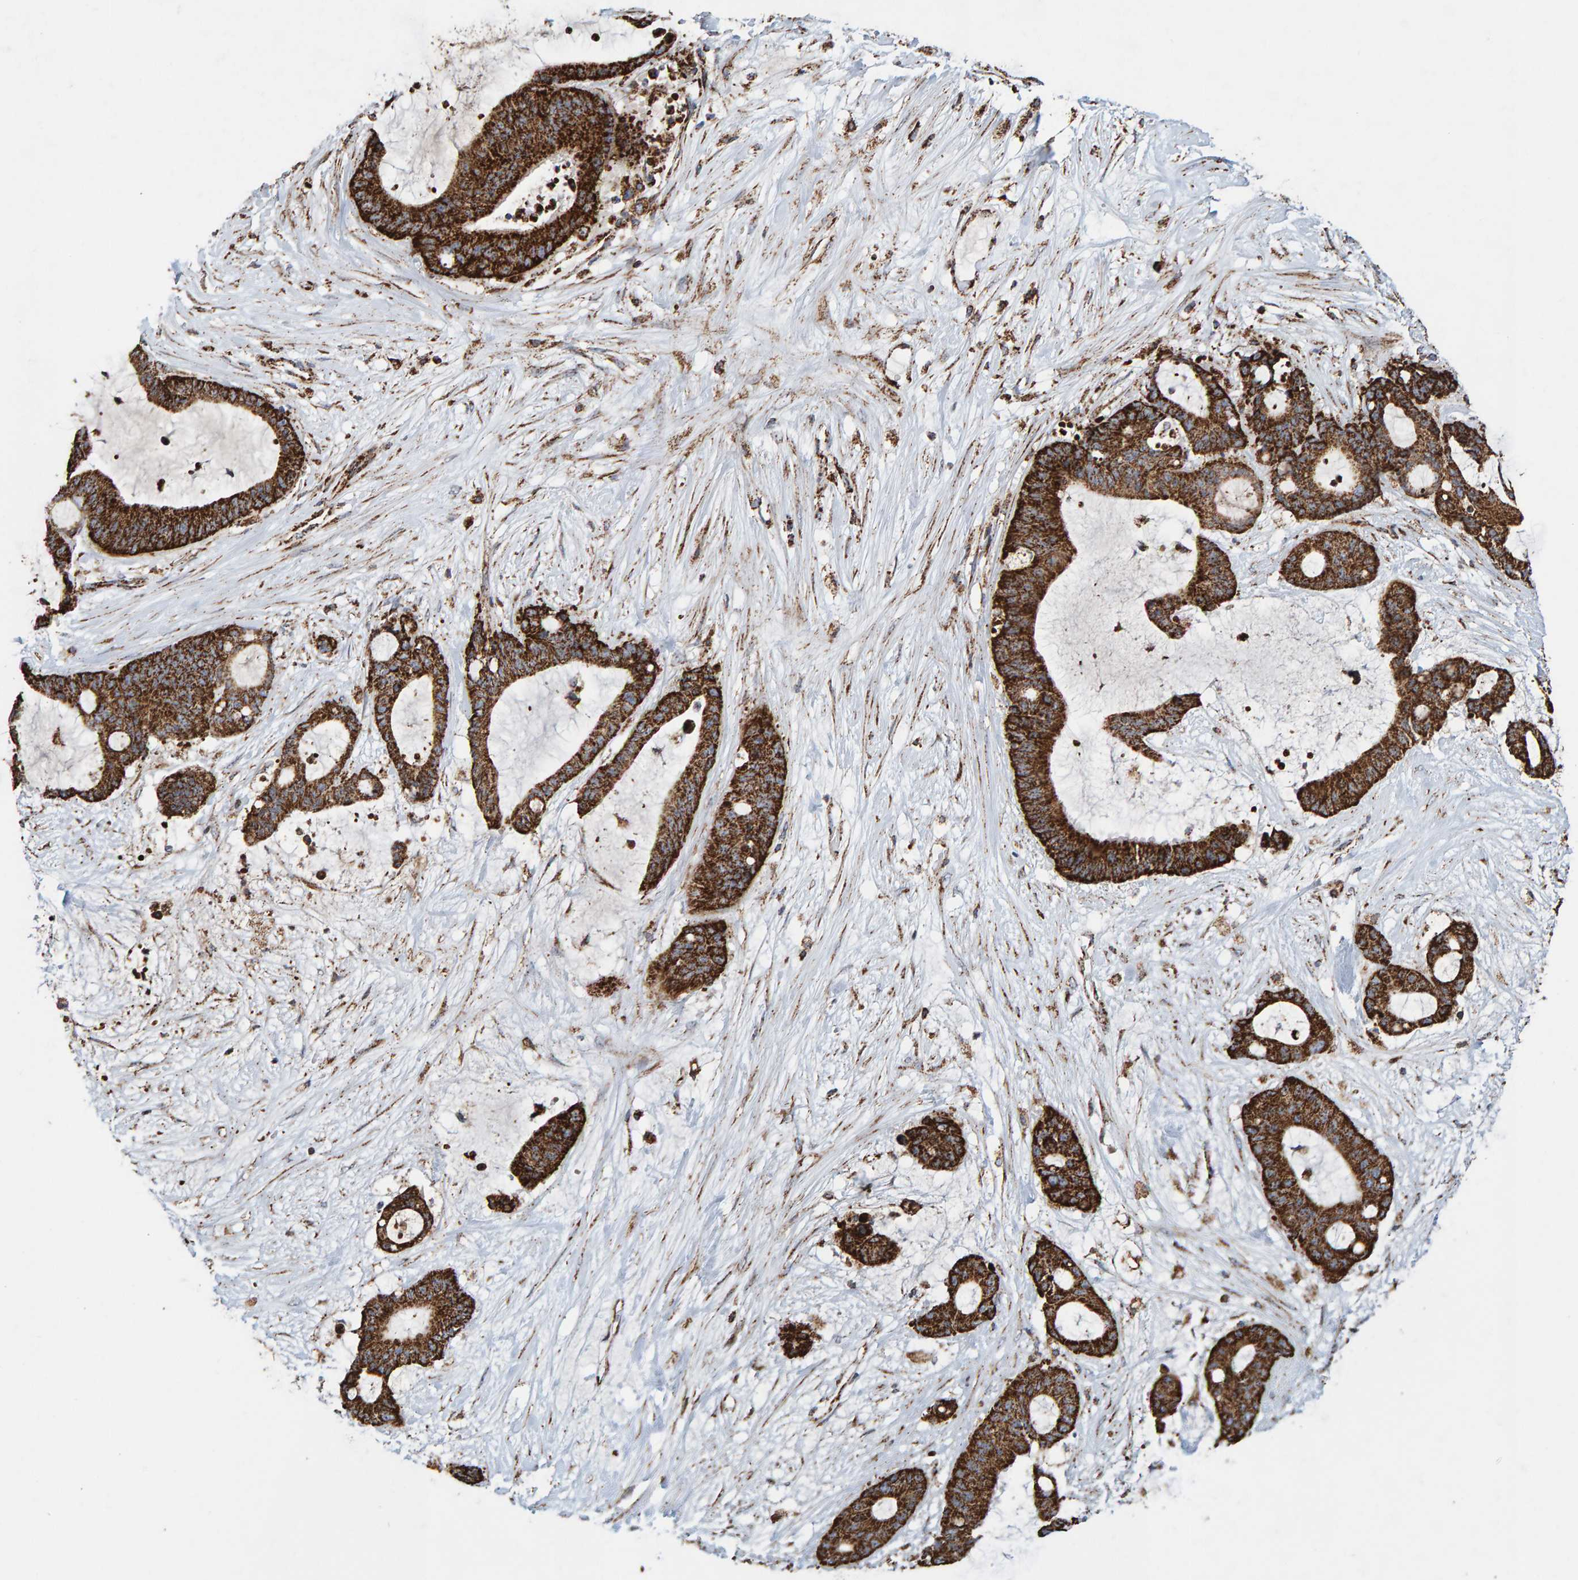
{"staining": {"intensity": "strong", "quantity": ">75%", "location": "cytoplasmic/membranous"}, "tissue": "liver cancer", "cell_type": "Tumor cells", "image_type": "cancer", "snomed": [{"axis": "morphology", "description": "Cholangiocarcinoma"}, {"axis": "topography", "description": "Liver"}], "caption": "Liver cancer stained for a protein (brown) shows strong cytoplasmic/membranous positive positivity in approximately >75% of tumor cells.", "gene": "MRPL45", "patient": {"sex": "female", "age": 73}}